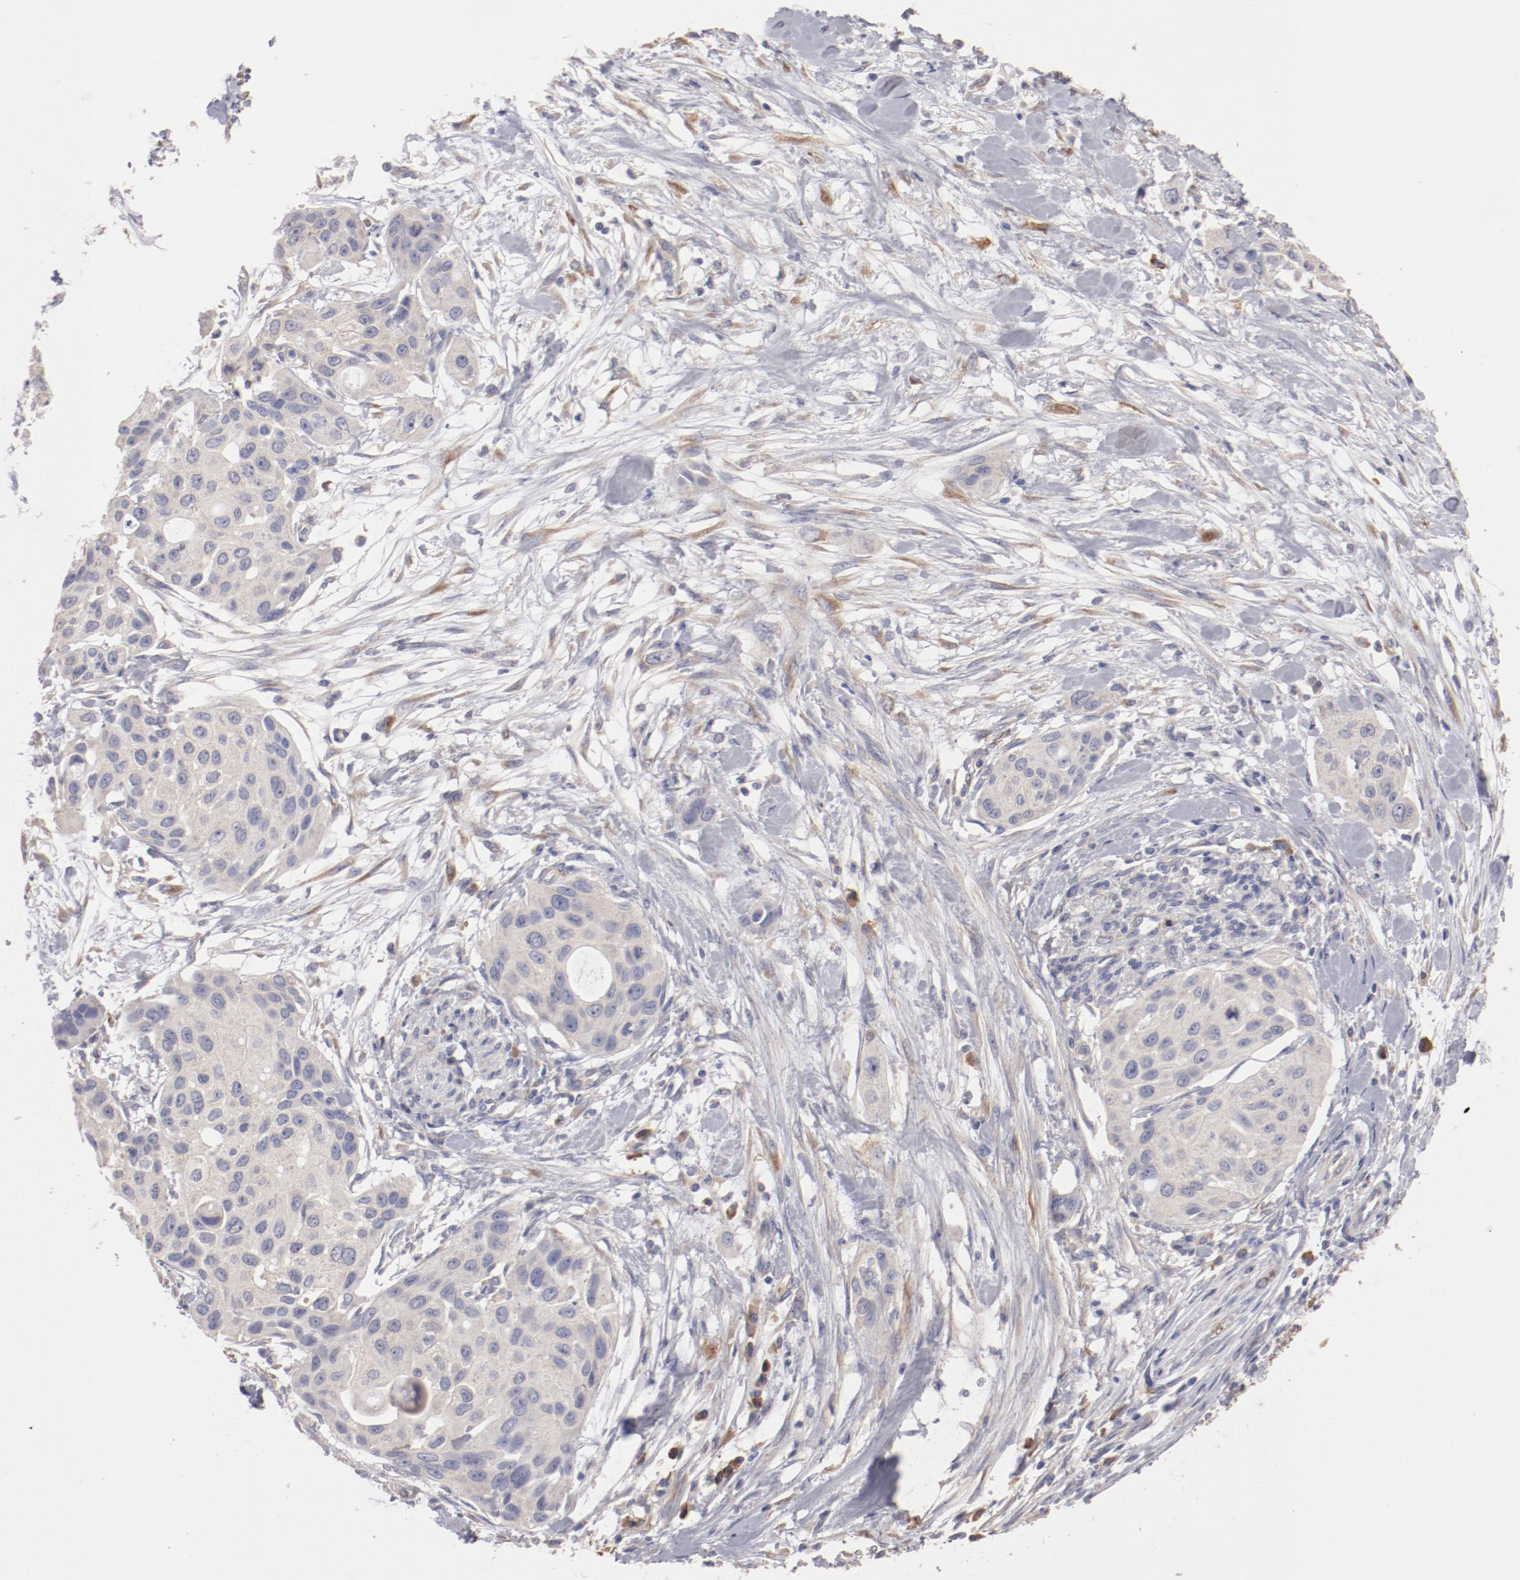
{"staining": {"intensity": "weak", "quantity": "25%-75%", "location": "cytoplasmic/membranous"}, "tissue": "pancreatic cancer", "cell_type": "Tumor cells", "image_type": "cancer", "snomed": [{"axis": "morphology", "description": "Adenocarcinoma, NOS"}, {"axis": "topography", "description": "Pancreas"}], "caption": "About 25%-75% of tumor cells in human pancreatic adenocarcinoma demonstrate weak cytoplasmic/membranous protein expression as visualized by brown immunohistochemical staining.", "gene": "ENTPD5", "patient": {"sex": "female", "age": 60}}